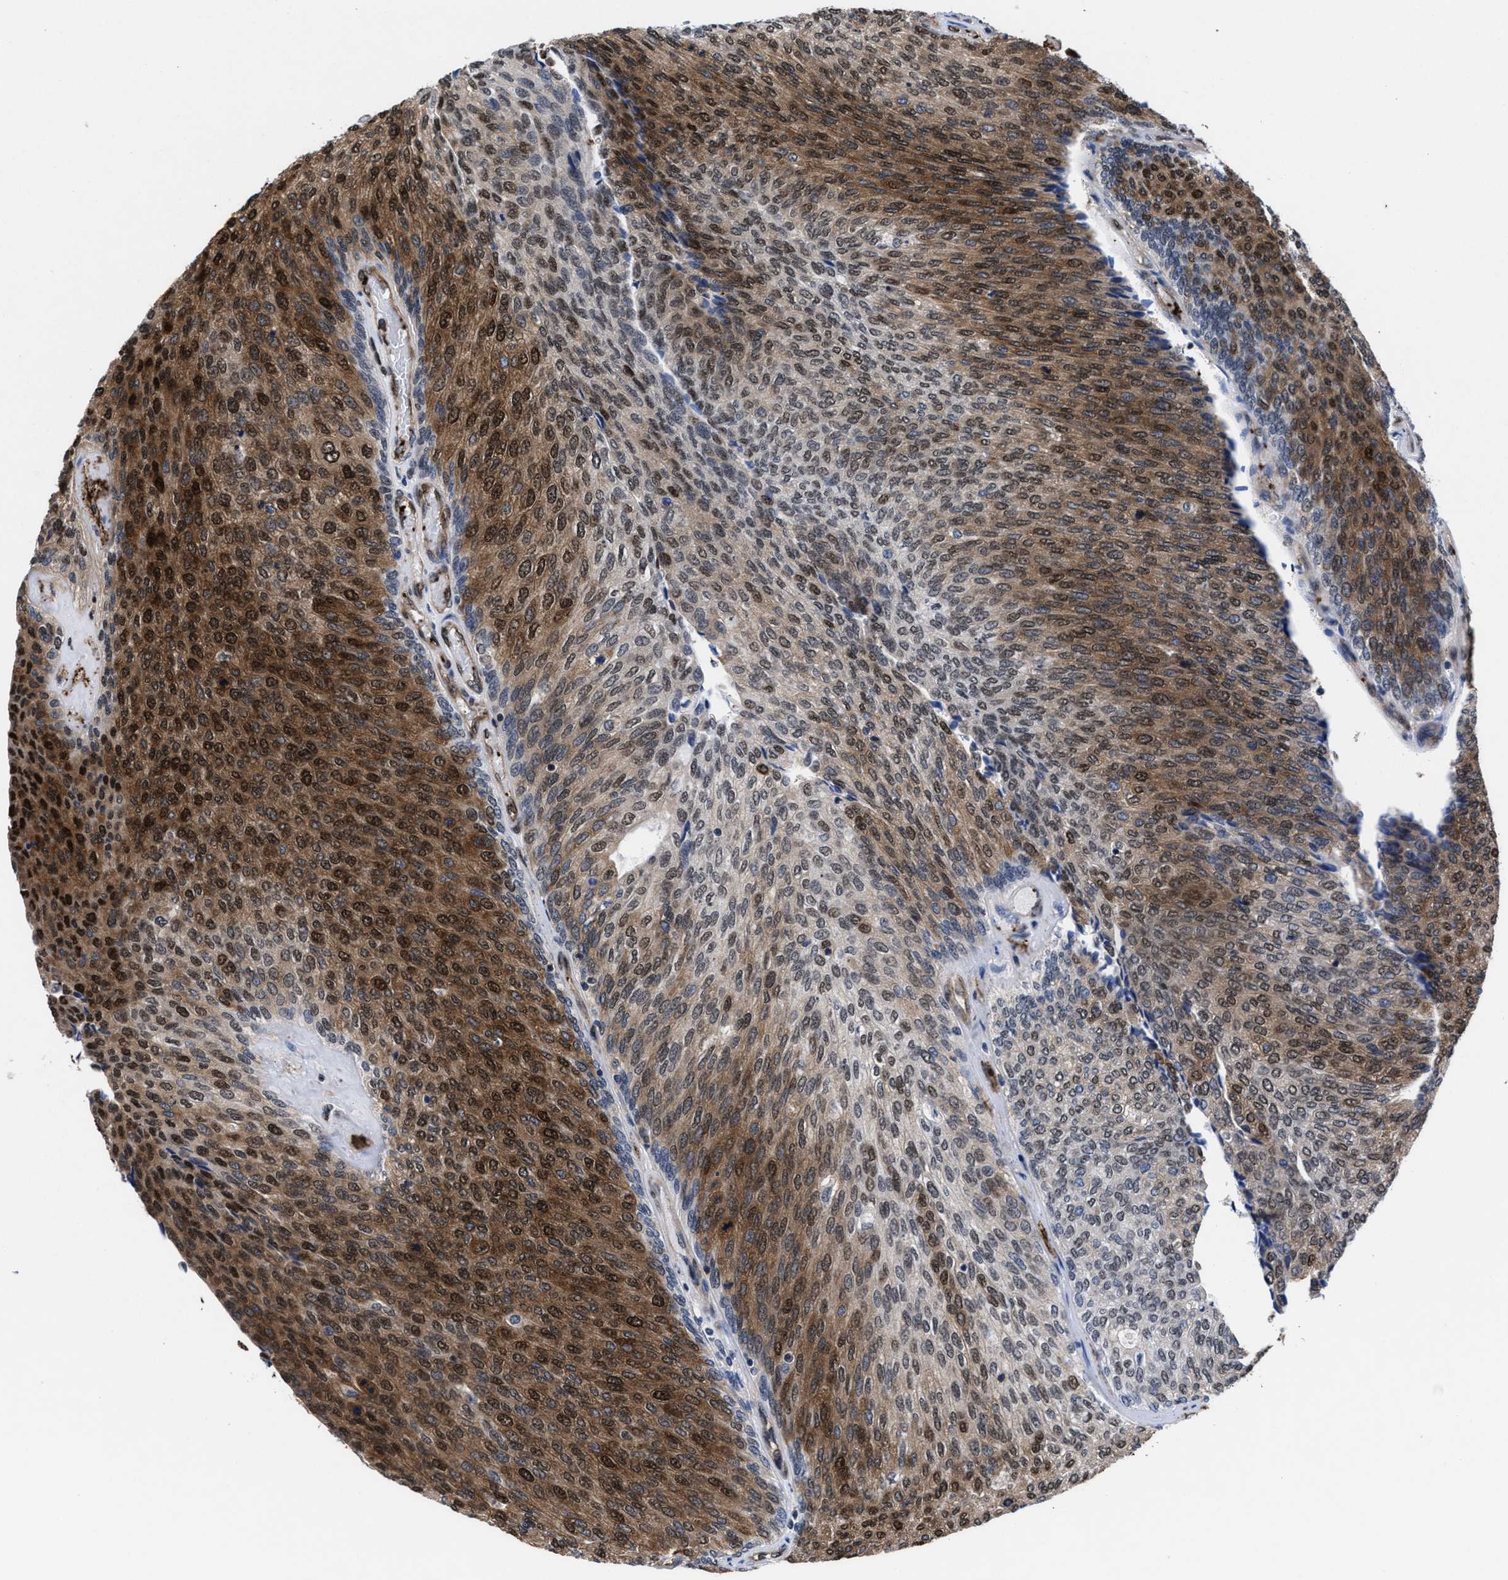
{"staining": {"intensity": "strong", "quantity": ">75%", "location": "cytoplasmic/membranous,nuclear"}, "tissue": "urothelial cancer", "cell_type": "Tumor cells", "image_type": "cancer", "snomed": [{"axis": "morphology", "description": "Urothelial carcinoma, Low grade"}, {"axis": "topography", "description": "Urinary bladder"}], "caption": "Immunohistochemistry (IHC) histopathology image of neoplastic tissue: human low-grade urothelial carcinoma stained using immunohistochemistry (IHC) demonstrates high levels of strong protein expression localized specifically in the cytoplasmic/membranous and nuclear of tumor cells, appearing as a cytoplasmic/membranous and nuclear brown color.", "gene": "ACLY", "patient": {"sex": "female", "age": 79}}